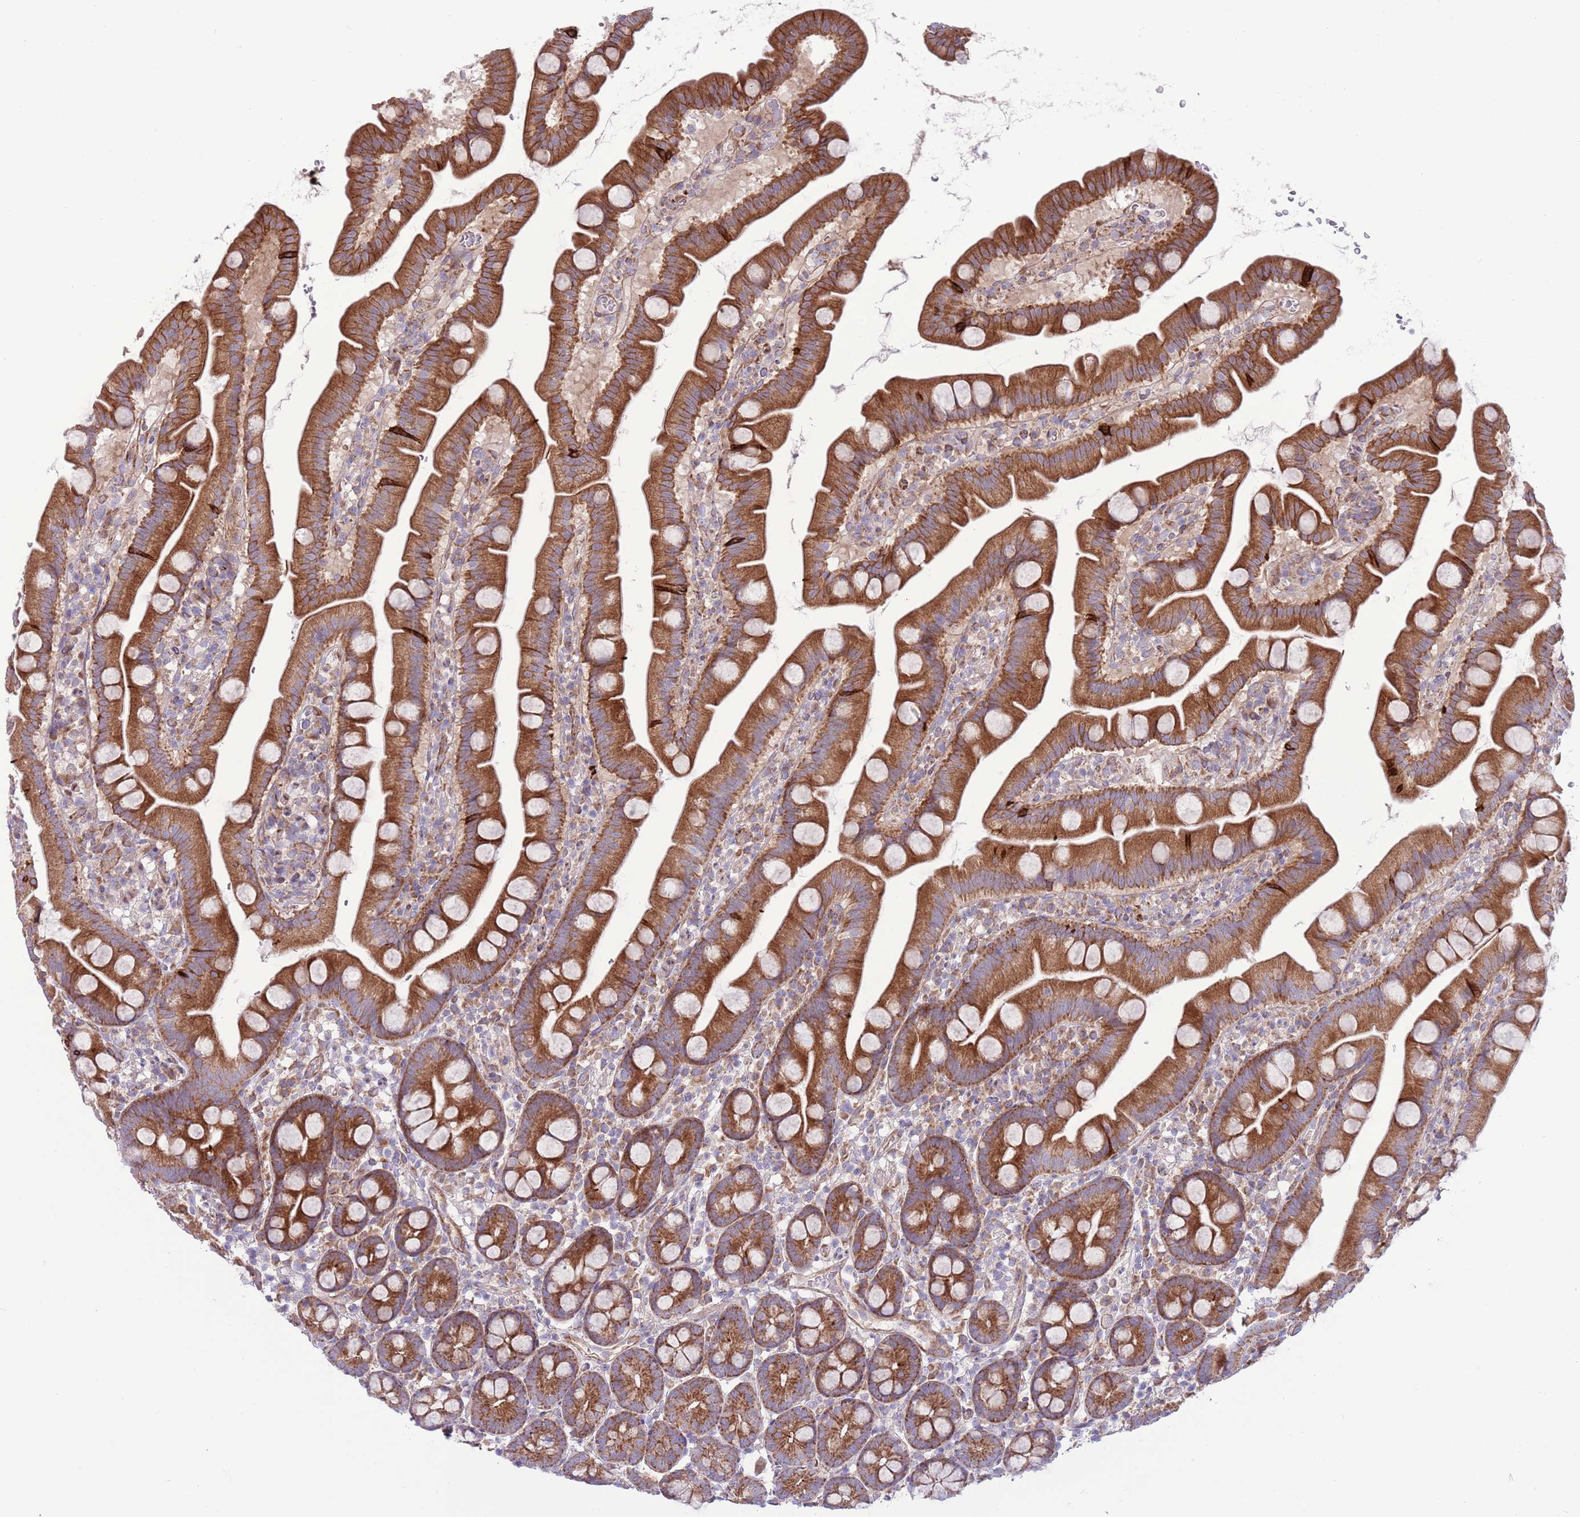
{"staining": {"intensity": "strong", "quantity": ">75%", "location": "cytoplasmic/membranous"}, "tissue": "small intestine", "cell_type": "Glandular cells", "image_type": "normal", "snomed": [{"axis": "morphology", "description": "Normal tissue, NOS"}, {"axis": "topography", "description": "Small intestine"}], "caption": "This image displays normal small intestine stained with immunohistochemistry (IHC) to label a protein in brown. The cytoplasmic/membranous of glandular cells show strong positivity for the protein. Nuclei are counter-stained blue.", "gene": "TOMM5", "patient": {"sex": "female", "age": 68}}